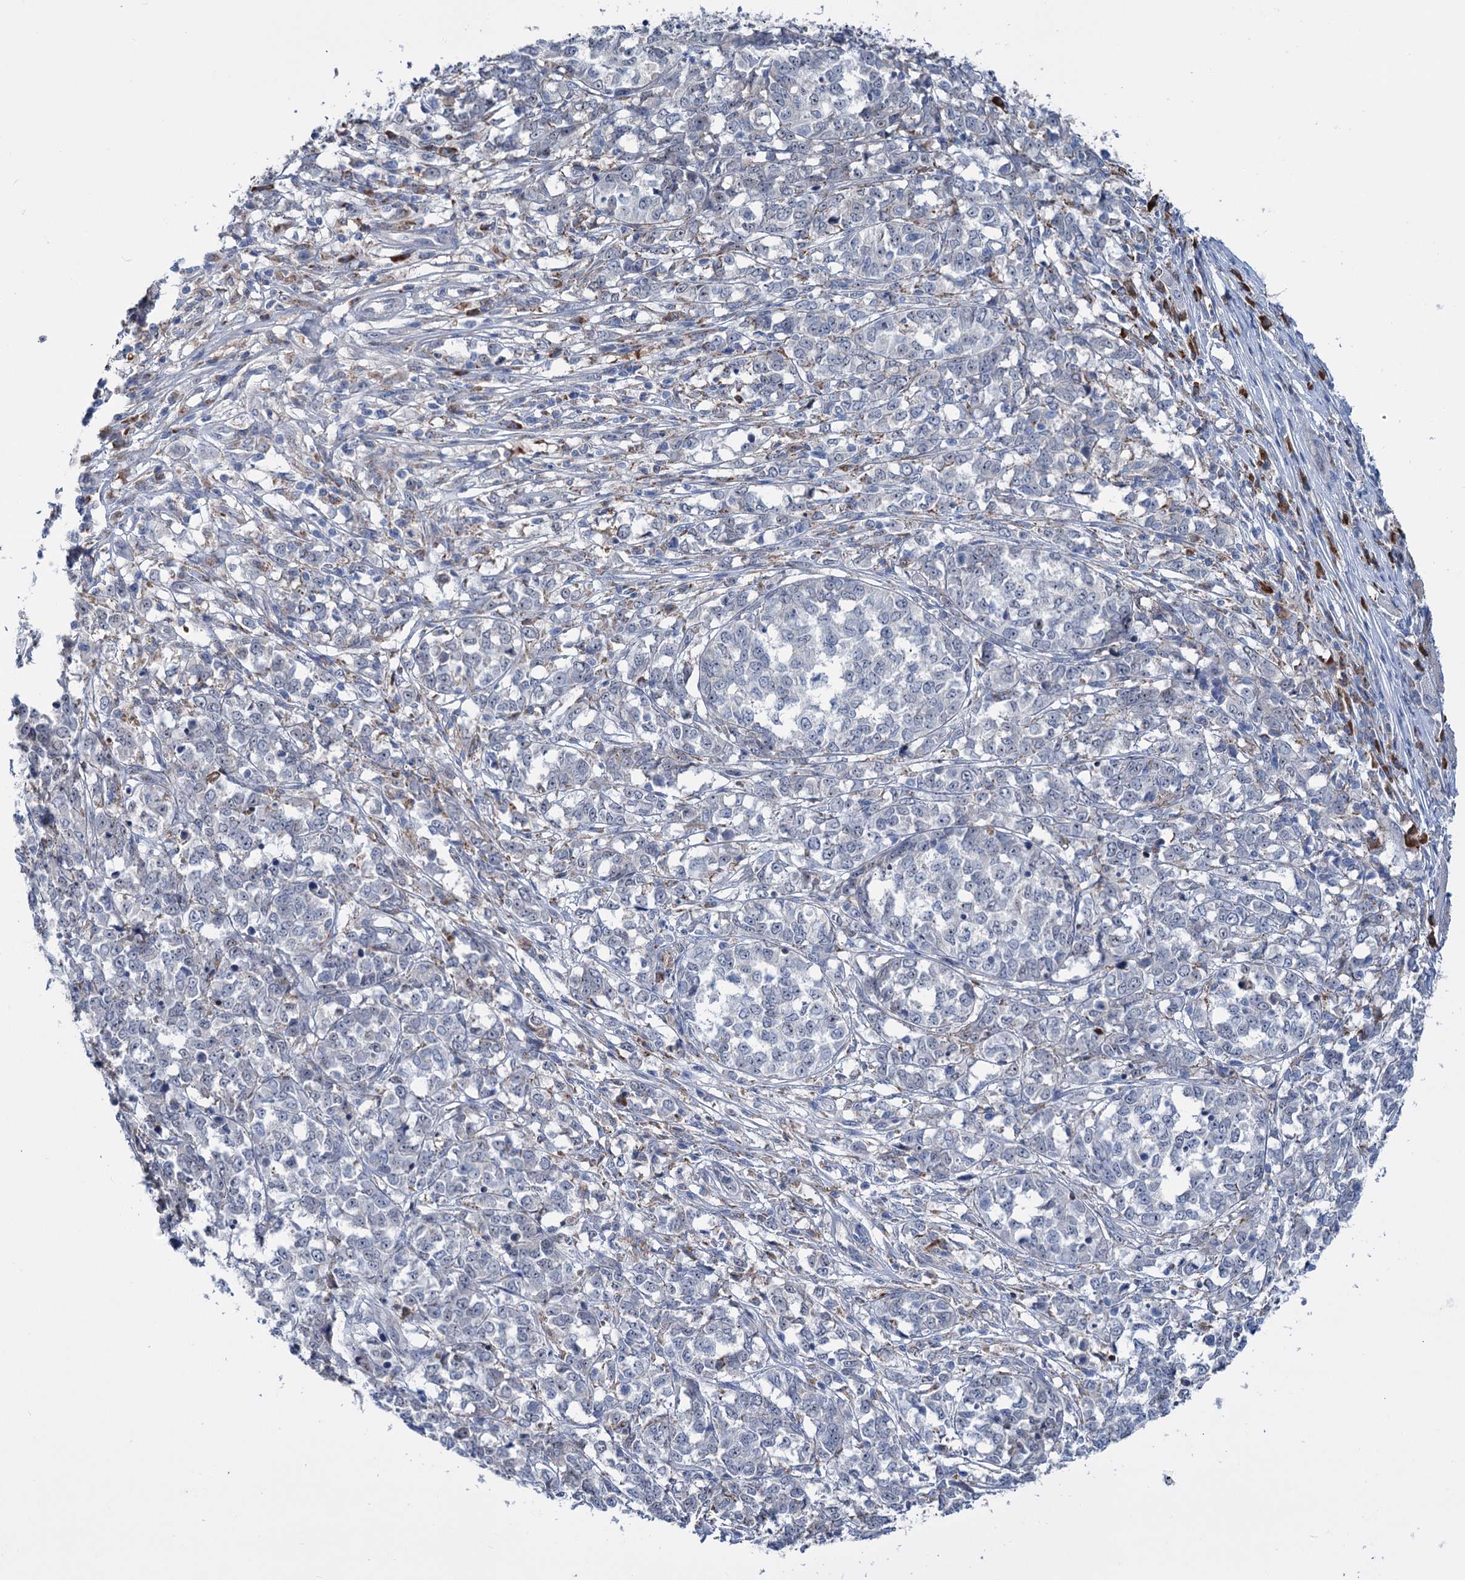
{"staining": {"intensity": "negative", "quantity": "none", "location": "none"}, "tissue": "melanoma", "cell_type": "Tumor cells", "image_type": "cancer", "snomed": [{"axis": "morphology", "description": "Malignant melanoma, NOS"}, {"axis": "topography", "description": "Skin"}], "caption": "Tumor cells are negative for protein expression in human melanoma. (DAB immunohistochemistry (IHC) visualized using brightfield microscopy, high magnification).", "gene": "LPIN1", "patient": {"sex": "female", "age": 72}}